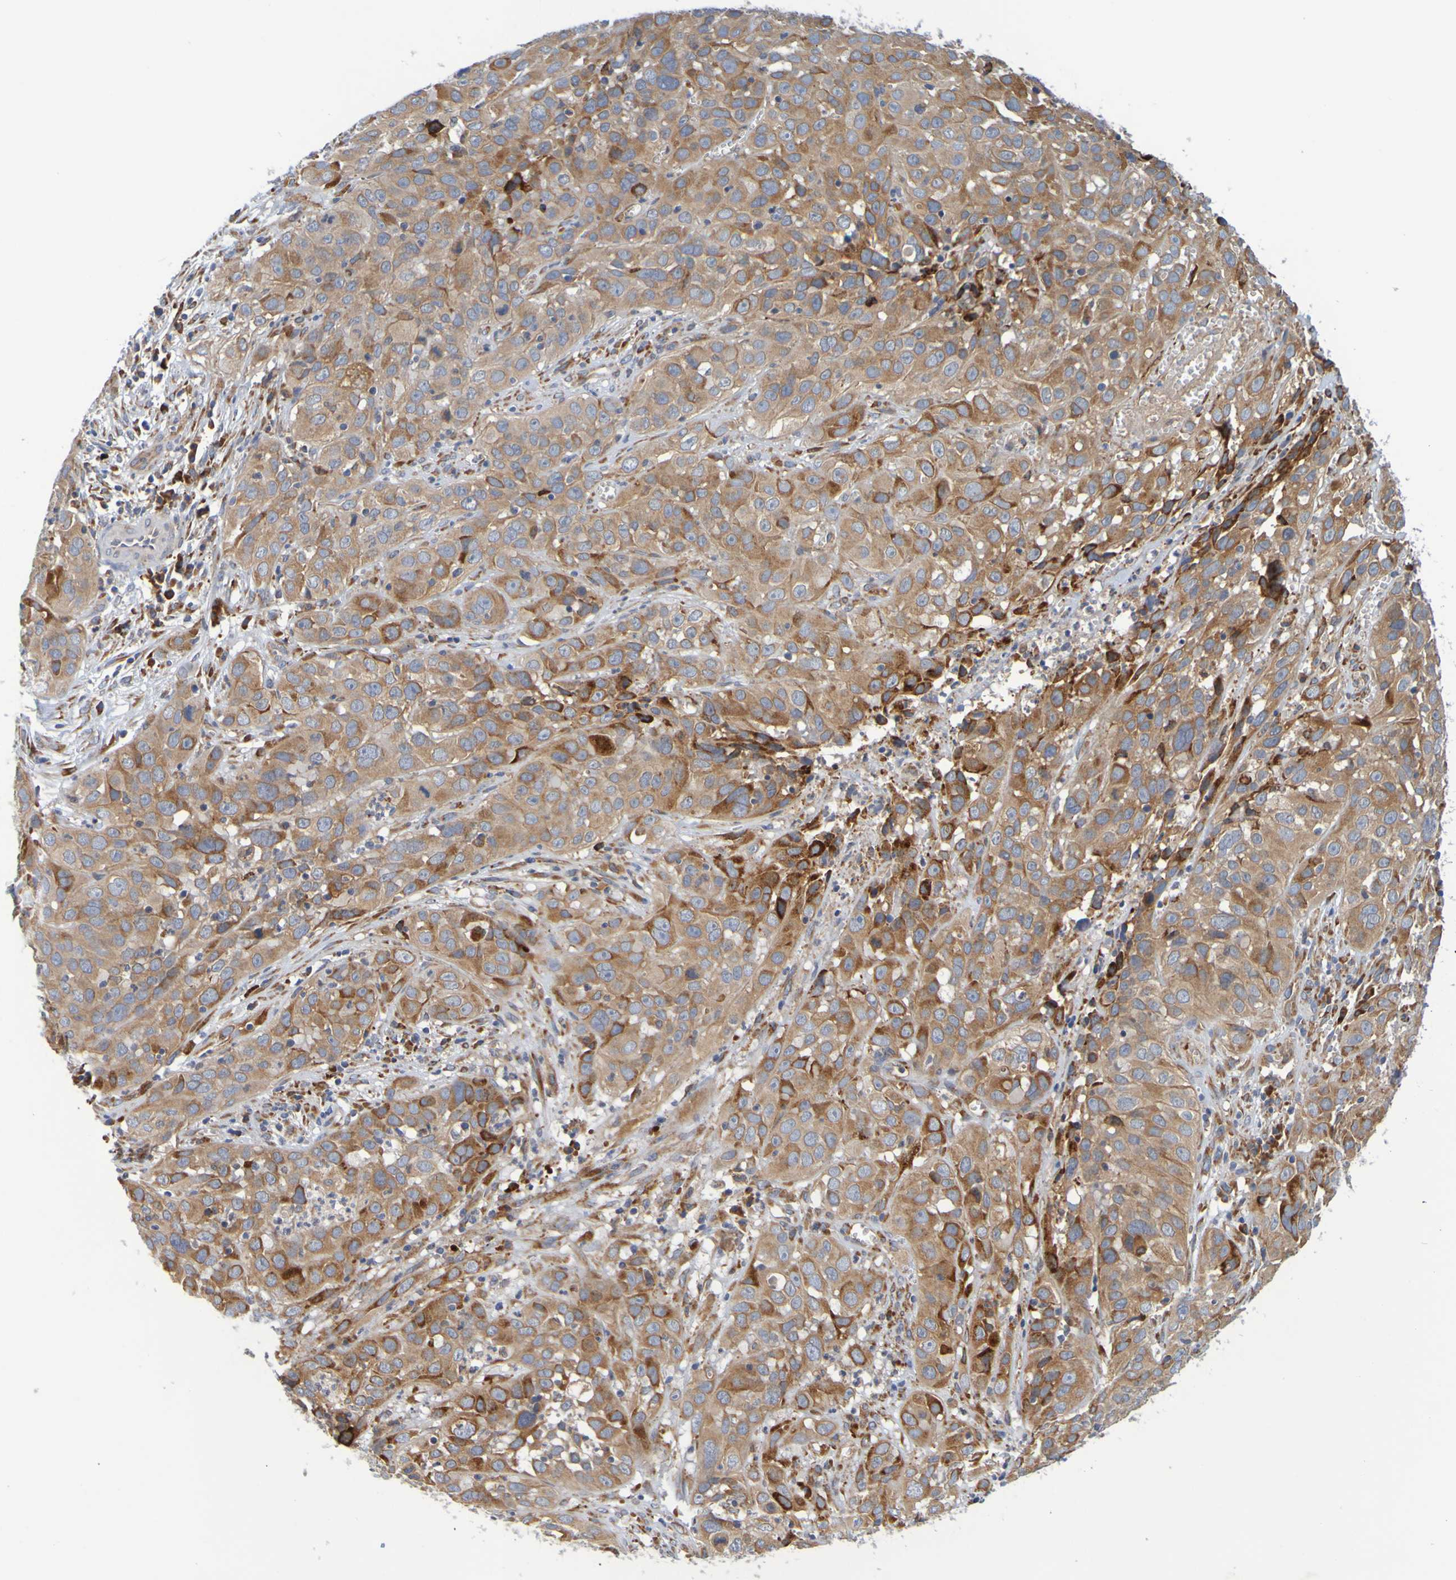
{"staining": {"intensity": "moderate", "quantity": ">75%", "location": "cytoplasmic/membranous"}, "tissue": "cervical cancer", "cell_type": "Tumor cells", "image_type": "cancer", "snomed": [{"axis": "morphology", "description": "Squamous cell carcinoma, NOS"}, {"axis": "topography", "description": "Cervix"}], "caption": "Immunohistochemical staining of cervical cancer displays medium levels of moderate cytoplasmic/membranous protein positivity in approximately >75% of tumor cells.", "gene": "SIL1", "patient": {"sex": "female", "age": 32}}